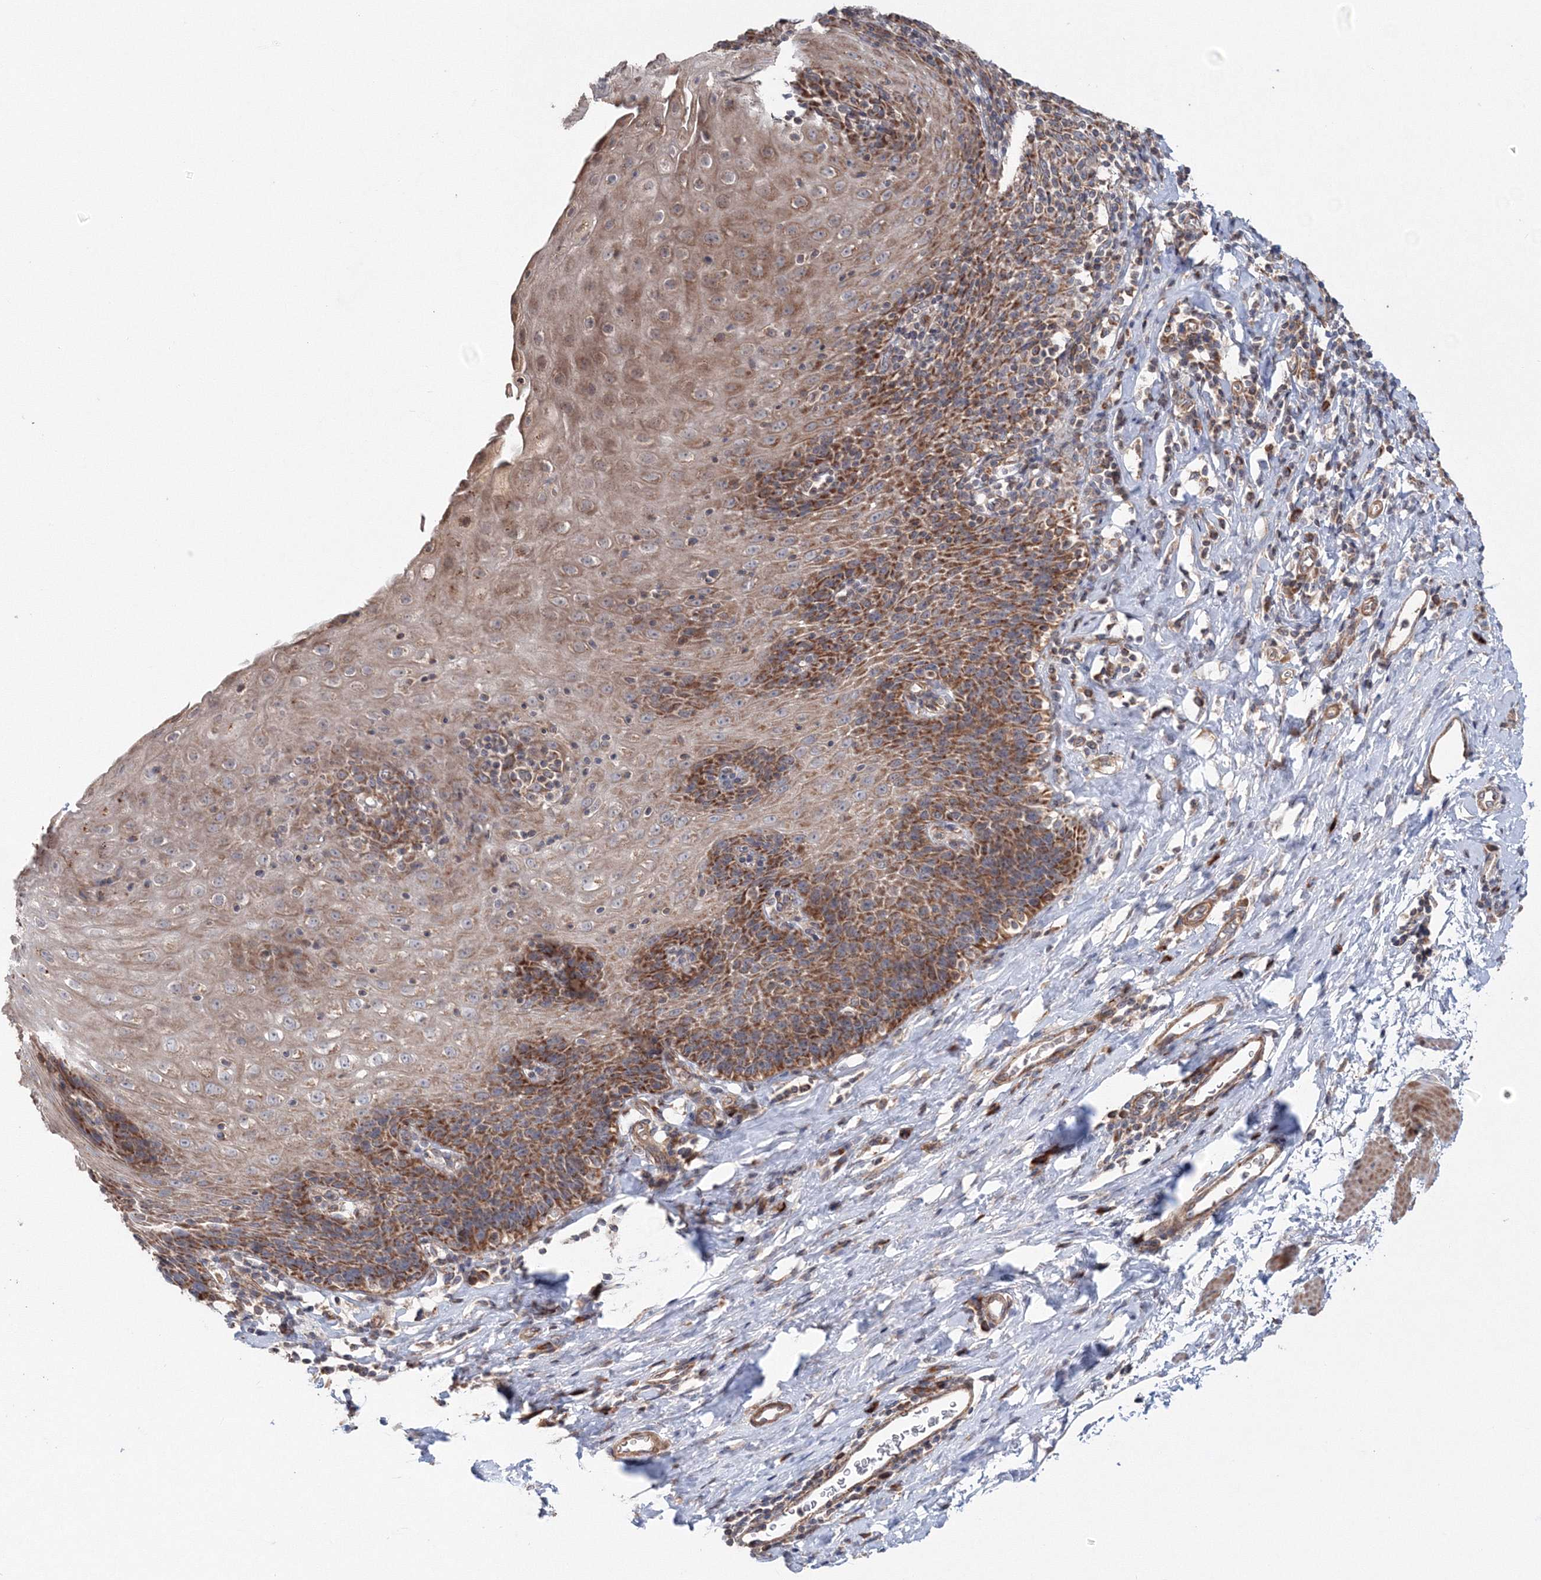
{"staining": {"intensity": "strong", "quantity": "25%-75%", "location": "cytoplasmic/membranous"}, "tissue": "esophagus", "cell_type": "Squamous epithelial cells", "image_type": "normal", "snomed": [{"axis": "morphology", "description": "Normal tissue, NOS"}, {"axis": "topography", "description": "Esophagus"}], "caption": "Immunohistochemistry of unremarkable esophagus exhibits high levels of strong cytoplasmic/membranous positivity in approximately 25%-75% of squamous epithelial cells.", "gene": "NOA1", "patient": {"sex": "female", "age": 61}}